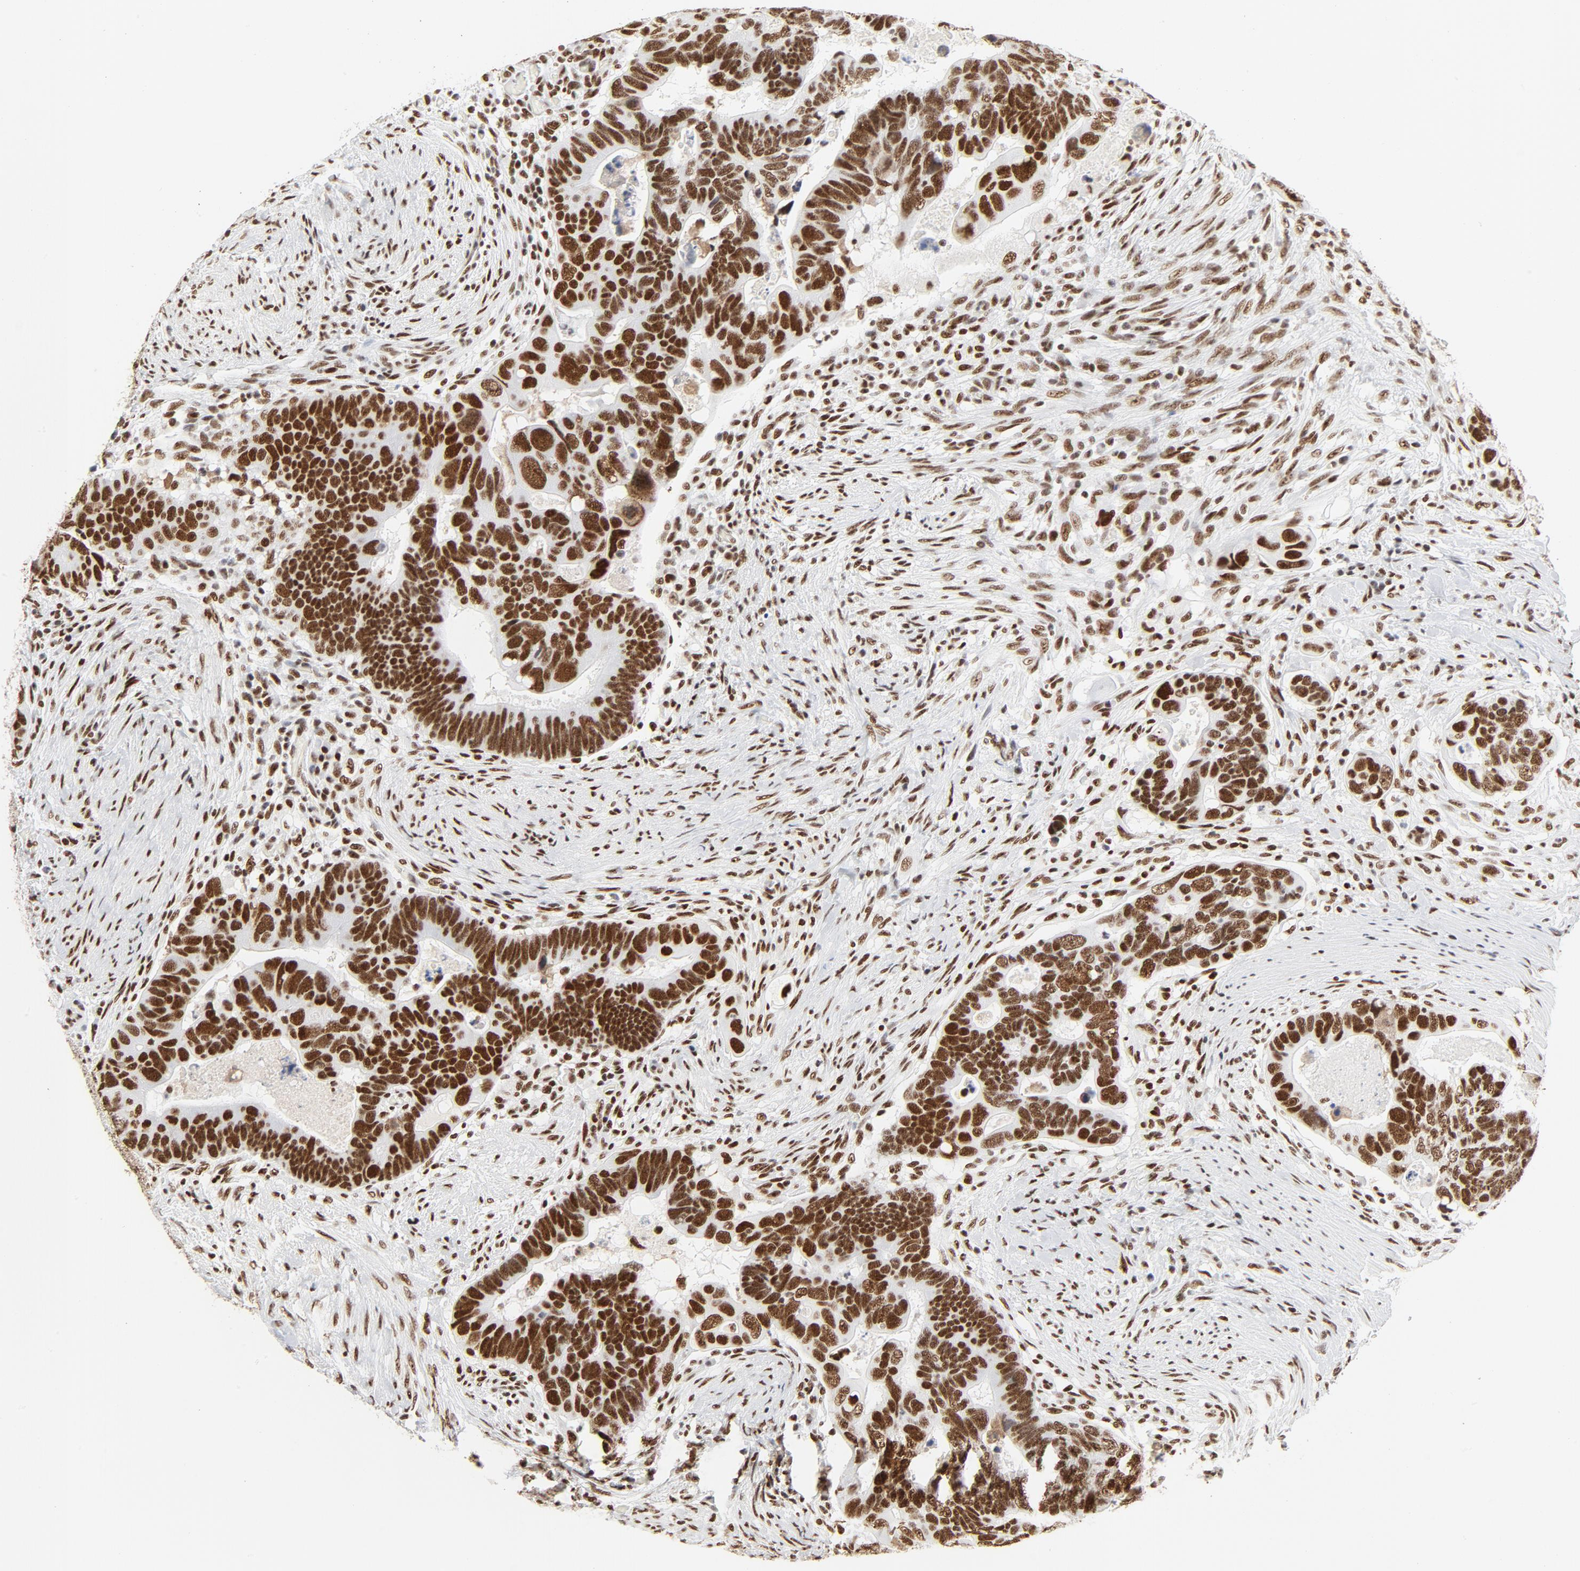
{"staining": {"intensity": "moderate", "quantity": ">75%", "location": "nuclear"}, "tissue": "colorectal cancer", "cell_type": "Tumor cells", "image_type": "cancer", "snomed": [{"axis": "morphology", "description": "Adenocarcinoma, NOS"}, {"axis": "topography", "description": "Rectum"}], "caption": "DAB (3,3'-diaminobenzidine) immunohistochemical staining of colorectal cancer (adenocarcinoma) demonstrates moderate nuclear protein expression in approximately >75% of tumor cells.", "gene": "GTF2H1", "patient": {"sex": "male", "age": 53}}